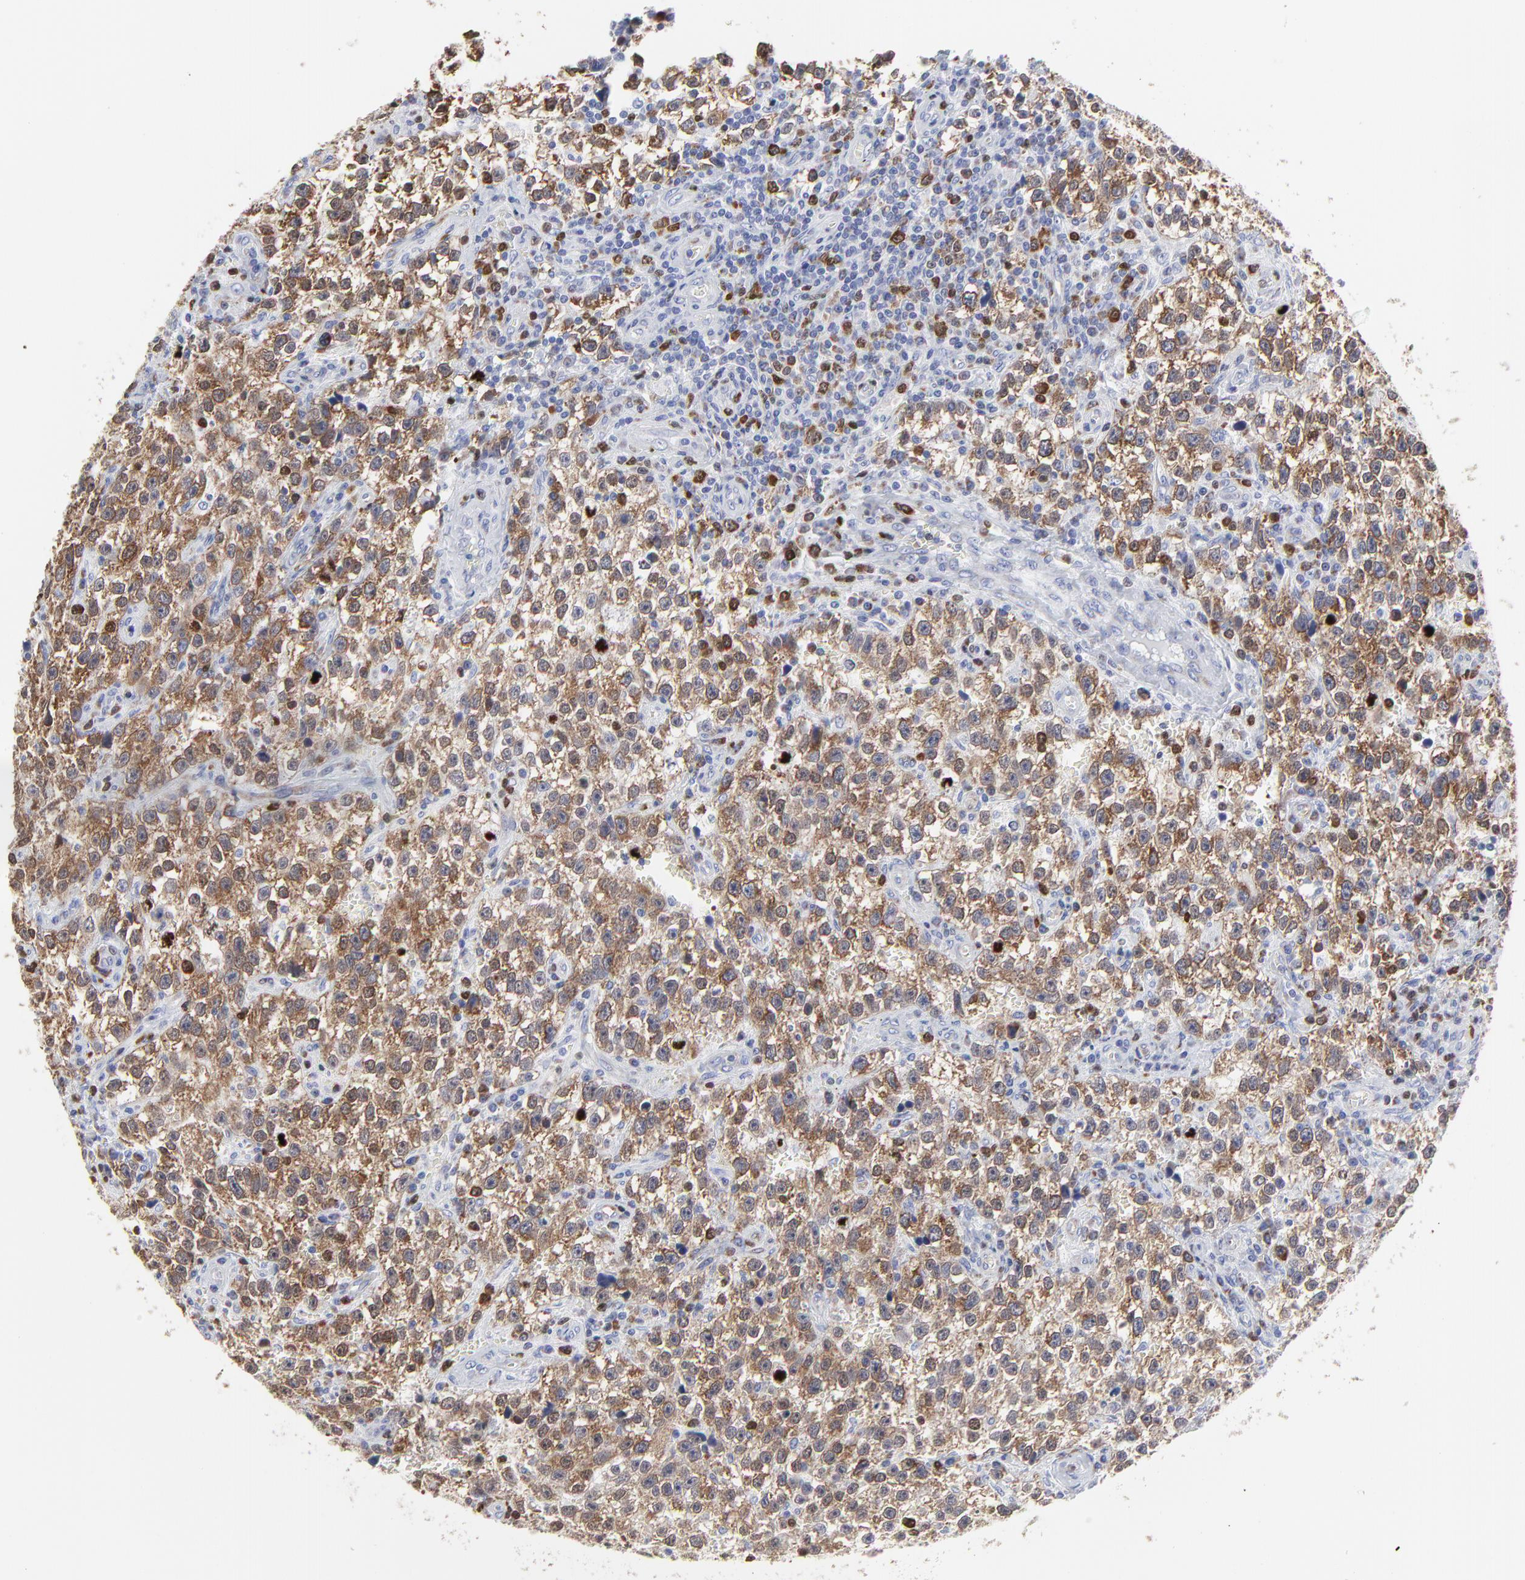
{"staining": {"intensity": "moderate", "quantity": ">75%", "location": "cytoplasmic/membranous"}, "tissue": "testis cancer", "cell_type": "Tumor cells", "image_type": "cancer", "snomed": [{"axis": "morphology", "description": "Seminoma, NOS"}, {"axis": "topography", "description": "Testis"}], "caption": "This image displays immunohistochemistry (IHC) staining of testis seminoma, with medium moderate cytoplasmic/membranous positivity in about >75% of tumor cells.", "gene": "NCAPH", "patient": {"sex": "male", "age": 38}}